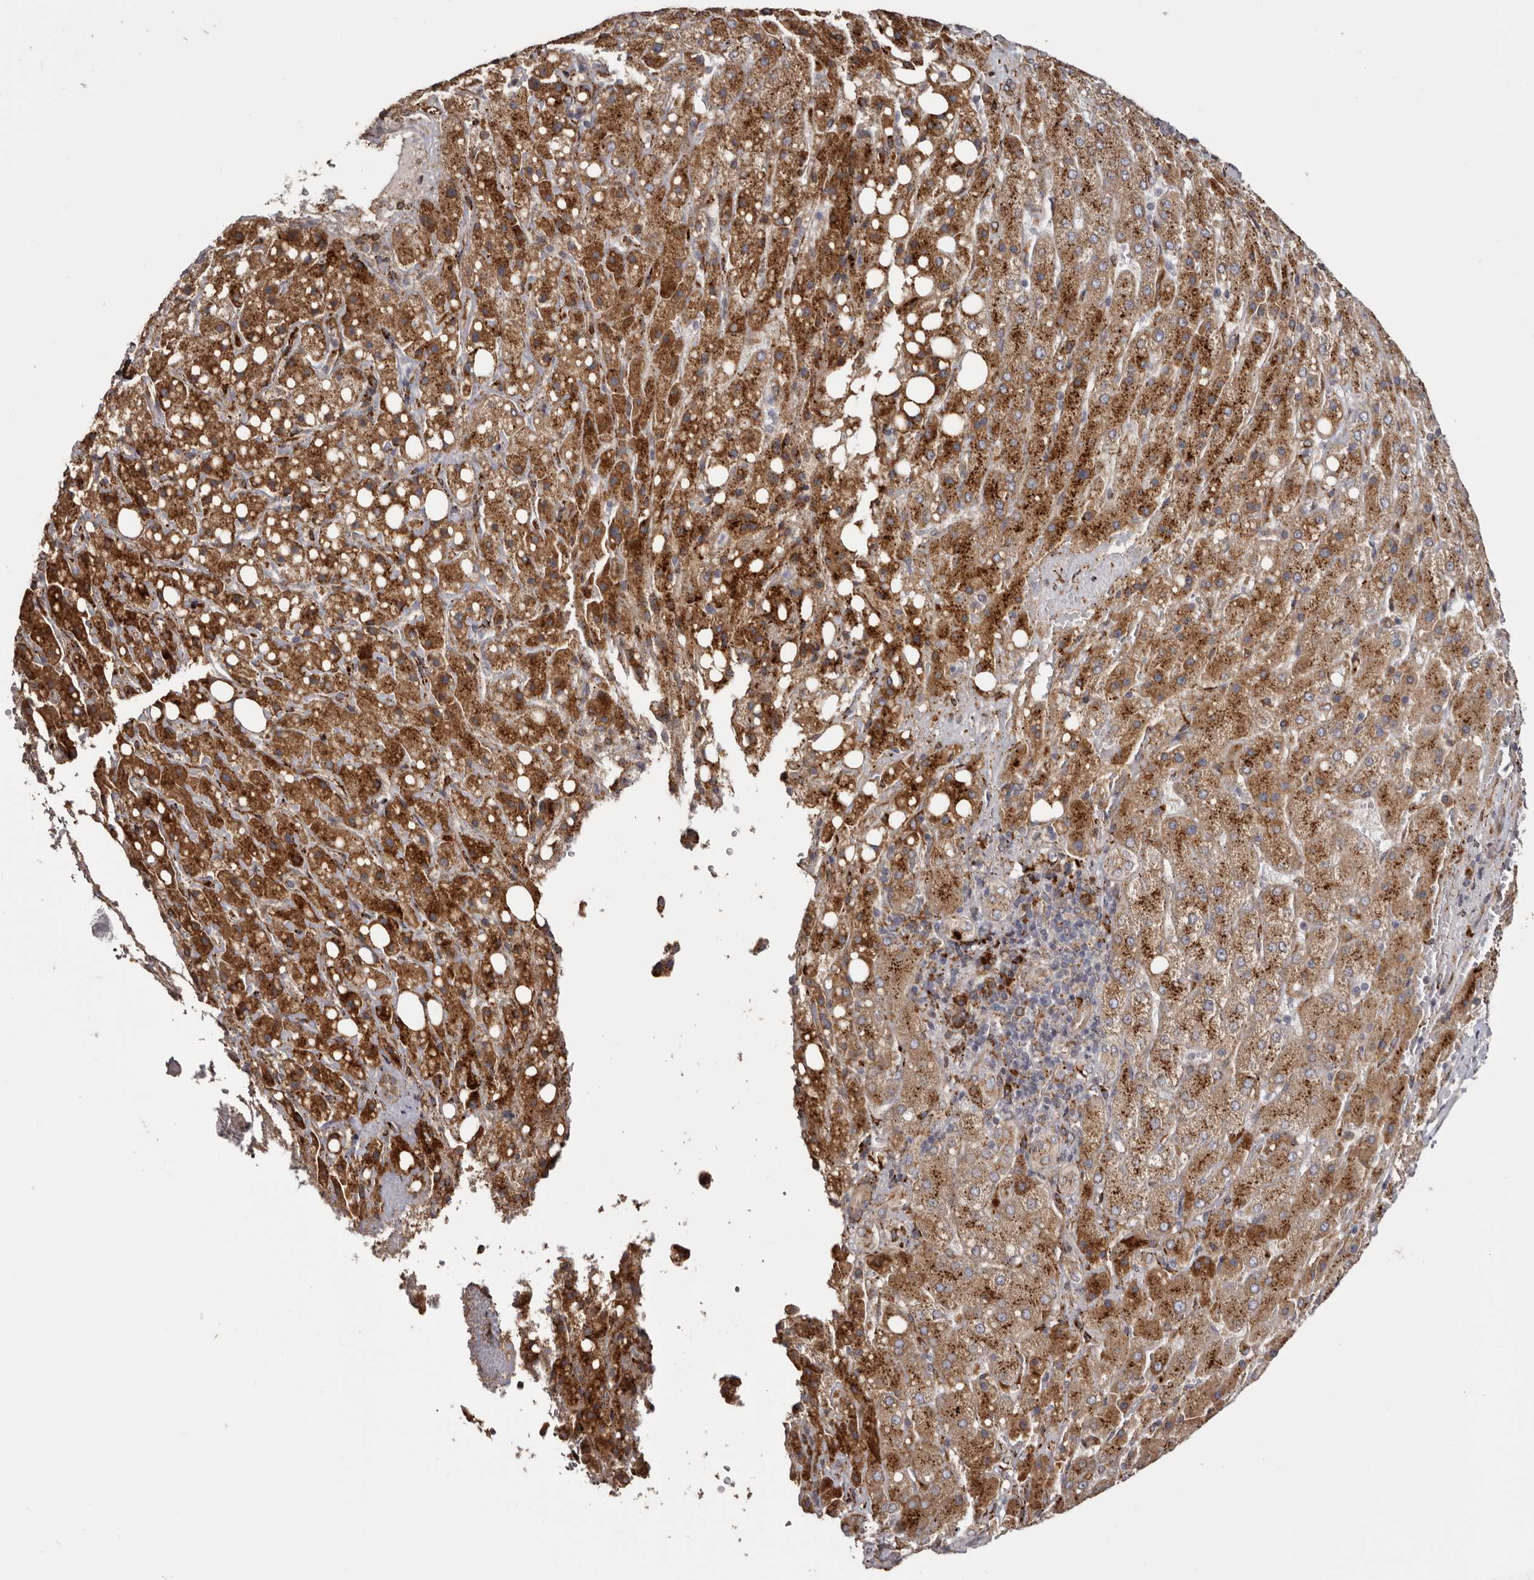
{"staining": {"intensity": "strong", "quantity": "25%-75%", "location": "cytoplasmic/membranous"}, "tissue": "liver cancer", "cell_type": "Tumor cells", "image_type": "cancer", "snomed": [{"axis": "morphology", "description": "Carcinoma, Hepatocellular, NOS"}, {"axis": "topography", "description": "Liver"}], "caption": "A high amount of strong cytoplasmic/membranous staining is present in about 25%-75% of tumor cells in hepatocellular carcinoma (liver) tissue. The protein of interest is stained brown, and the nuclei are stained in blue (DAB (3,3'-diaminobenzidine) IHC with brightfield microscopy, high magnification).", "gene": "NUP43", "patient": {"sex": "male", "age": 80}}